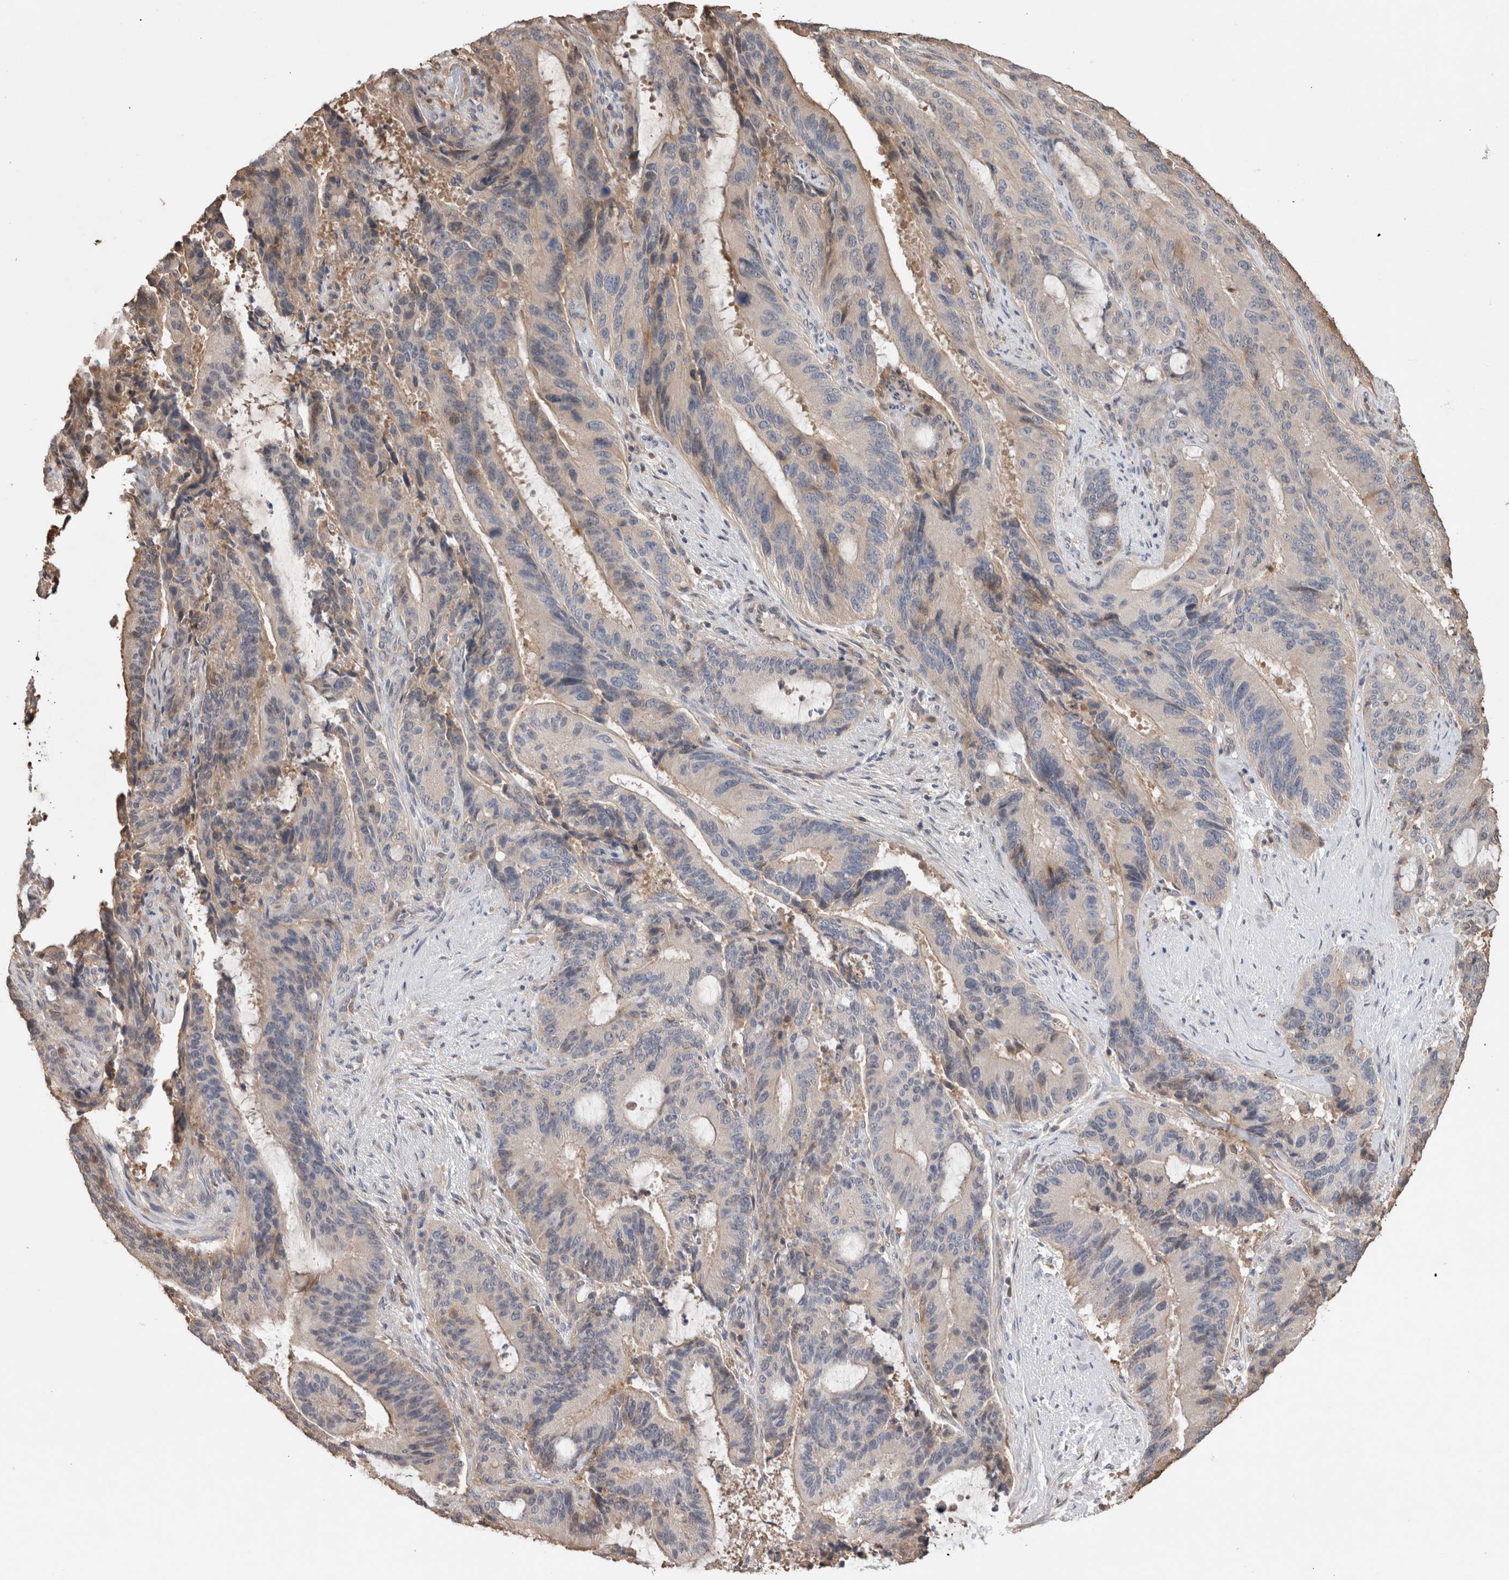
{"staining": {"intensity": "weak", "quantity": "<25%", "location": "cytoplasmic/membranous"}, "tissue": "liver cancer", "cell_type": "Tumor cells", "image_type": "cancer", "snomed": [{"axis": "morphology", "description": "Normal tissue, NOS"}, {"axis": "morphology", "description": "Cholangiocarcinoma"}, {"axis": "topography", "description": "Liver"}, {"axis": "topography", "description": "Peripheral nerve tissue"}], "caption": "High power microscopy micrograph of an immunohistochemistry image of cholangiocarcinoma (liver), revealing no significant staining in tumor cells.", "gene": "TRIM5", "patient": {"sex": "female", "age": 73}}